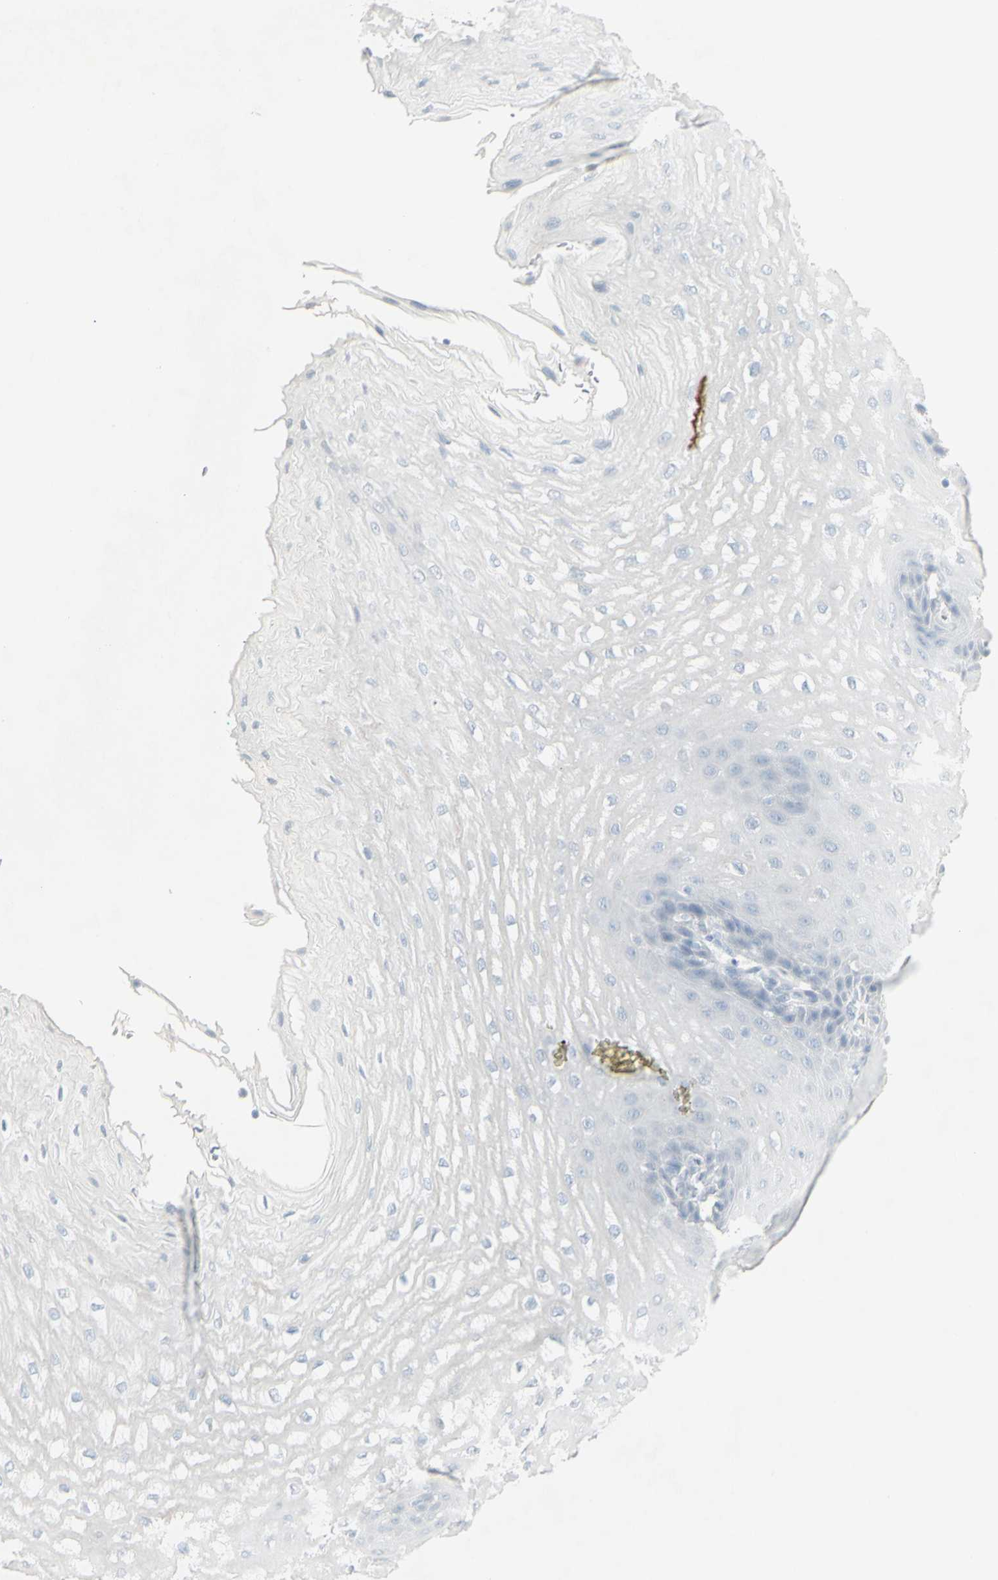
{"staining": {"intensity": "negative", "quantity": "none", "location": "none"}, "tissue": "esophagus", "cell_type": "Squamous epithelial cells", "image_type": "normal", "snomed": [{"axis": "morphology", "description": "Normal tissue, NOS"}, {"axis": "topography", "description": "Esophagus"}], "caption": "Immunohistochemical staining of normal human esophagus exhibits no significant positivity in squamous epithelial cells.", "gene": "YBX2", "patient": {"sex": "male", "age": 54}}